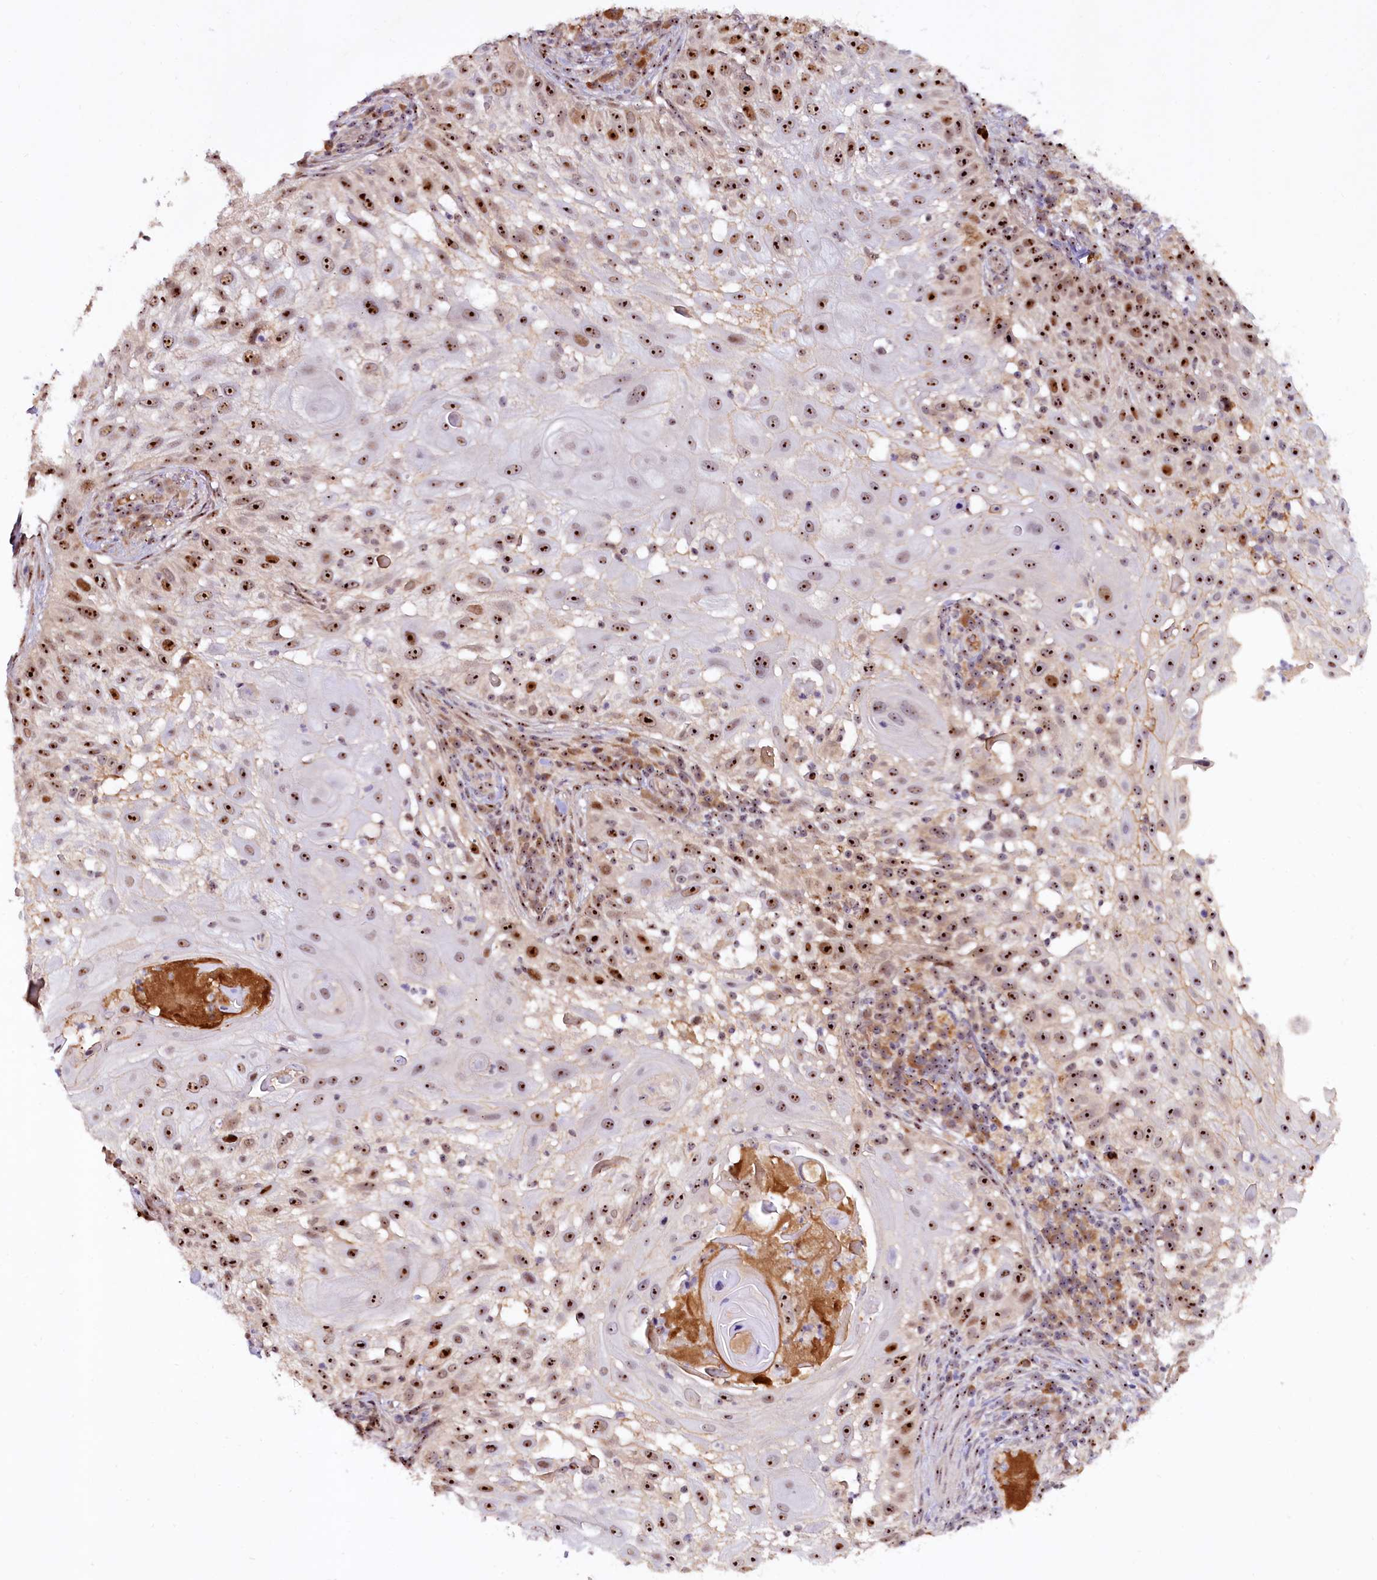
{"staining": {"intensity": "strong", "quantity": ">75%", "location": "nuclear"}, "tissue": "skin cancer", "cell_type": "Tumor cells", "image_type": "cancer", "snomed": [{"axis": "morphology", "description": "Squamous cell carcinoma, NOS"}, {"axis": "topography", "description": "Skin"}], "caption": "This photomicrograph demonstrates squamous cell carcinoma (skin) stained with IHC to label a protein in brown. The nuclear of tumor cells show strong positivity for the protein. Nuclei are counter-stained blue.", "gene": "TCOF1", "patient": {"sex": "female", "age": 44}}